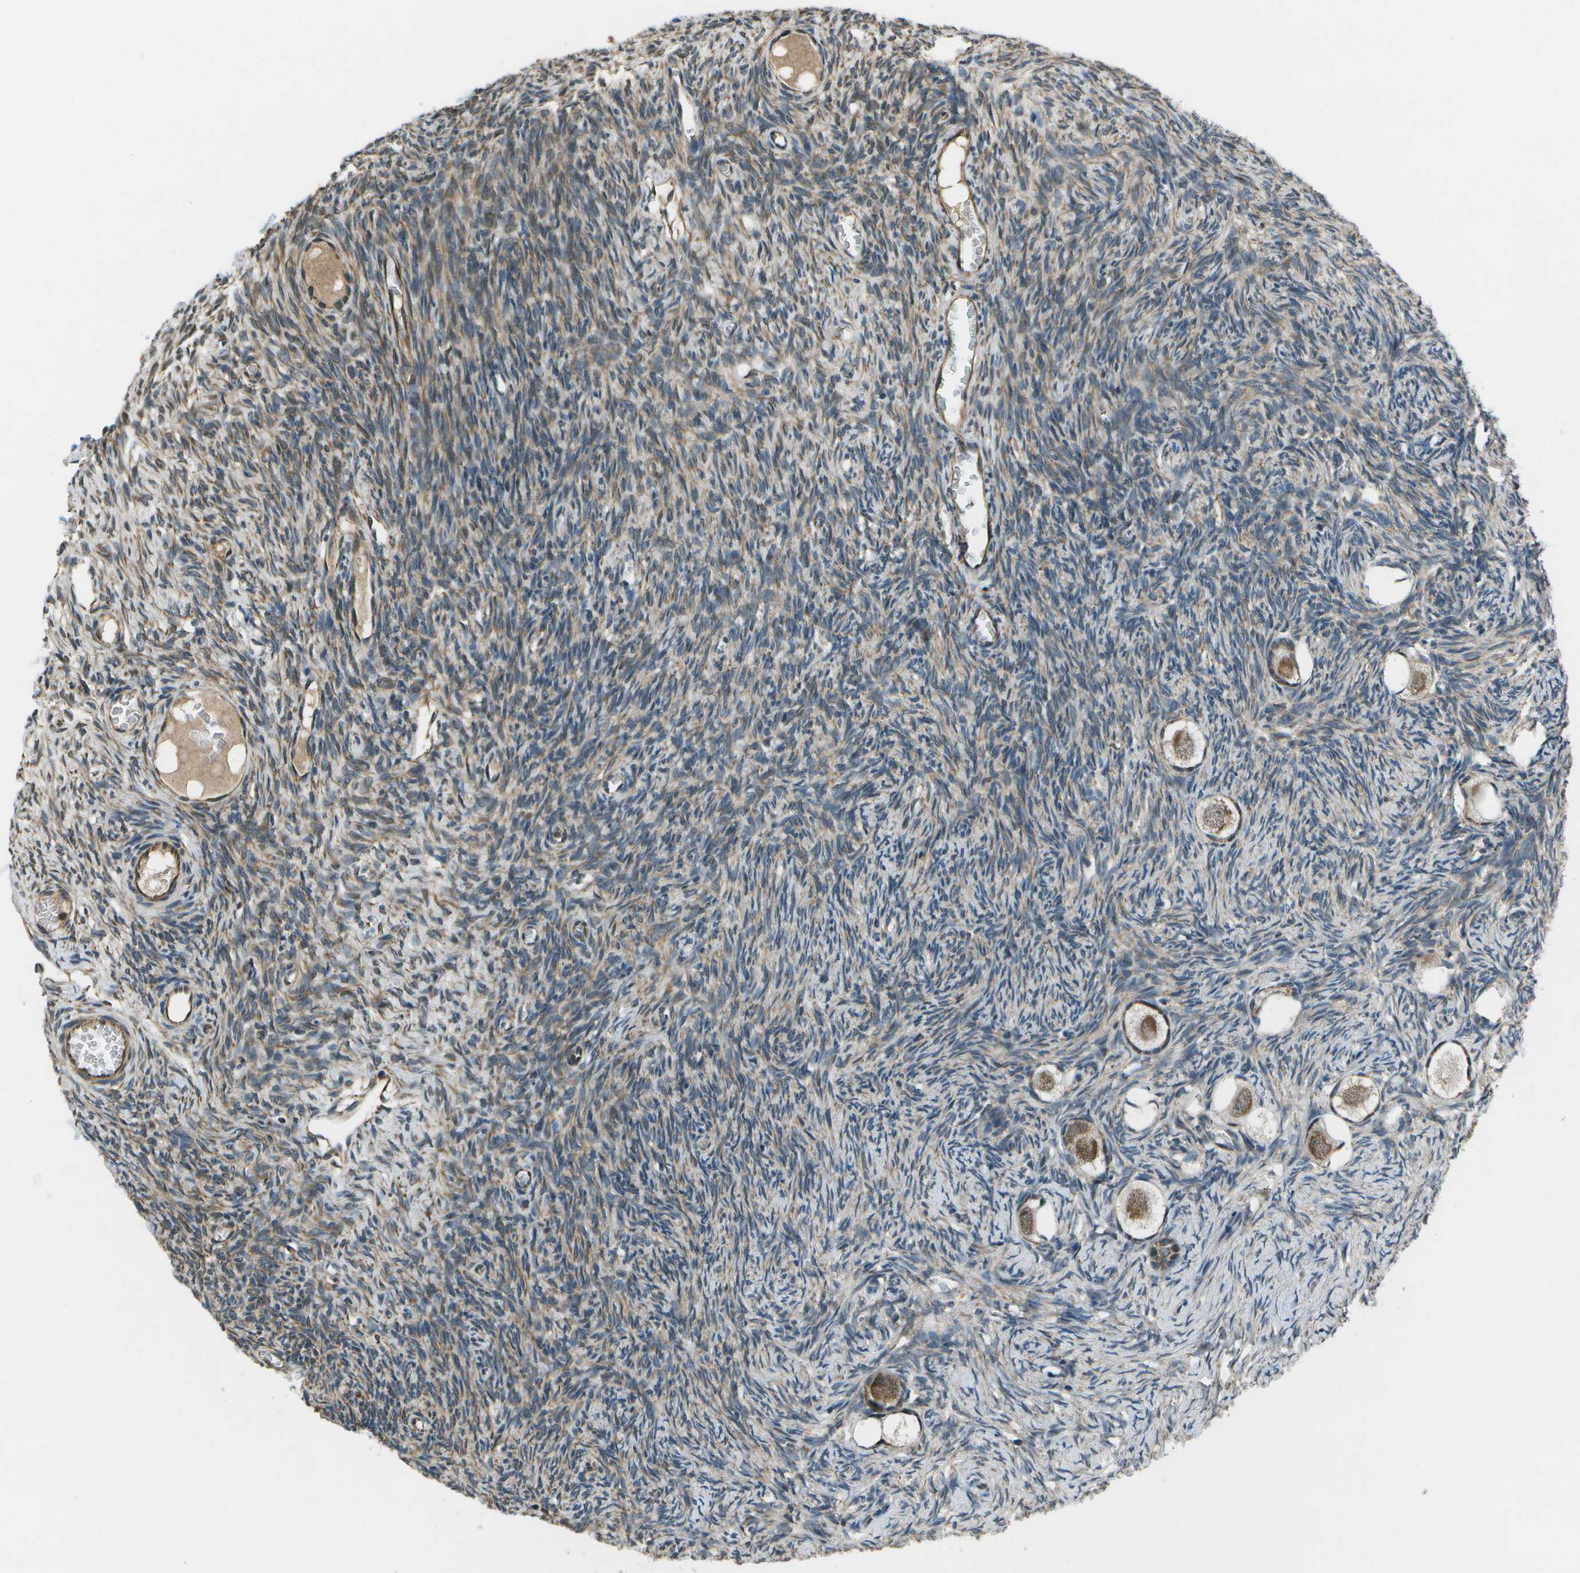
{"staining": {"intensity": "moderate", "quantity": ">75%", "location": "cytoplasmic/membranous"}, "tissue": "ovary", "cell_type": "Follicle cells", "image_type": "normal", "snomed": [{"axis": "morphology", "description": "Normal tissue, NOS"}, {"axis": "topography", "description": "Ovary"}], "caption": "Protein staining shows moderate cytoplasmic/membranous expression in about >75% of follicle cells in benign ovary.", "gene": "EIF2AK1", "patient": {"sex": "female", "age": 27}}